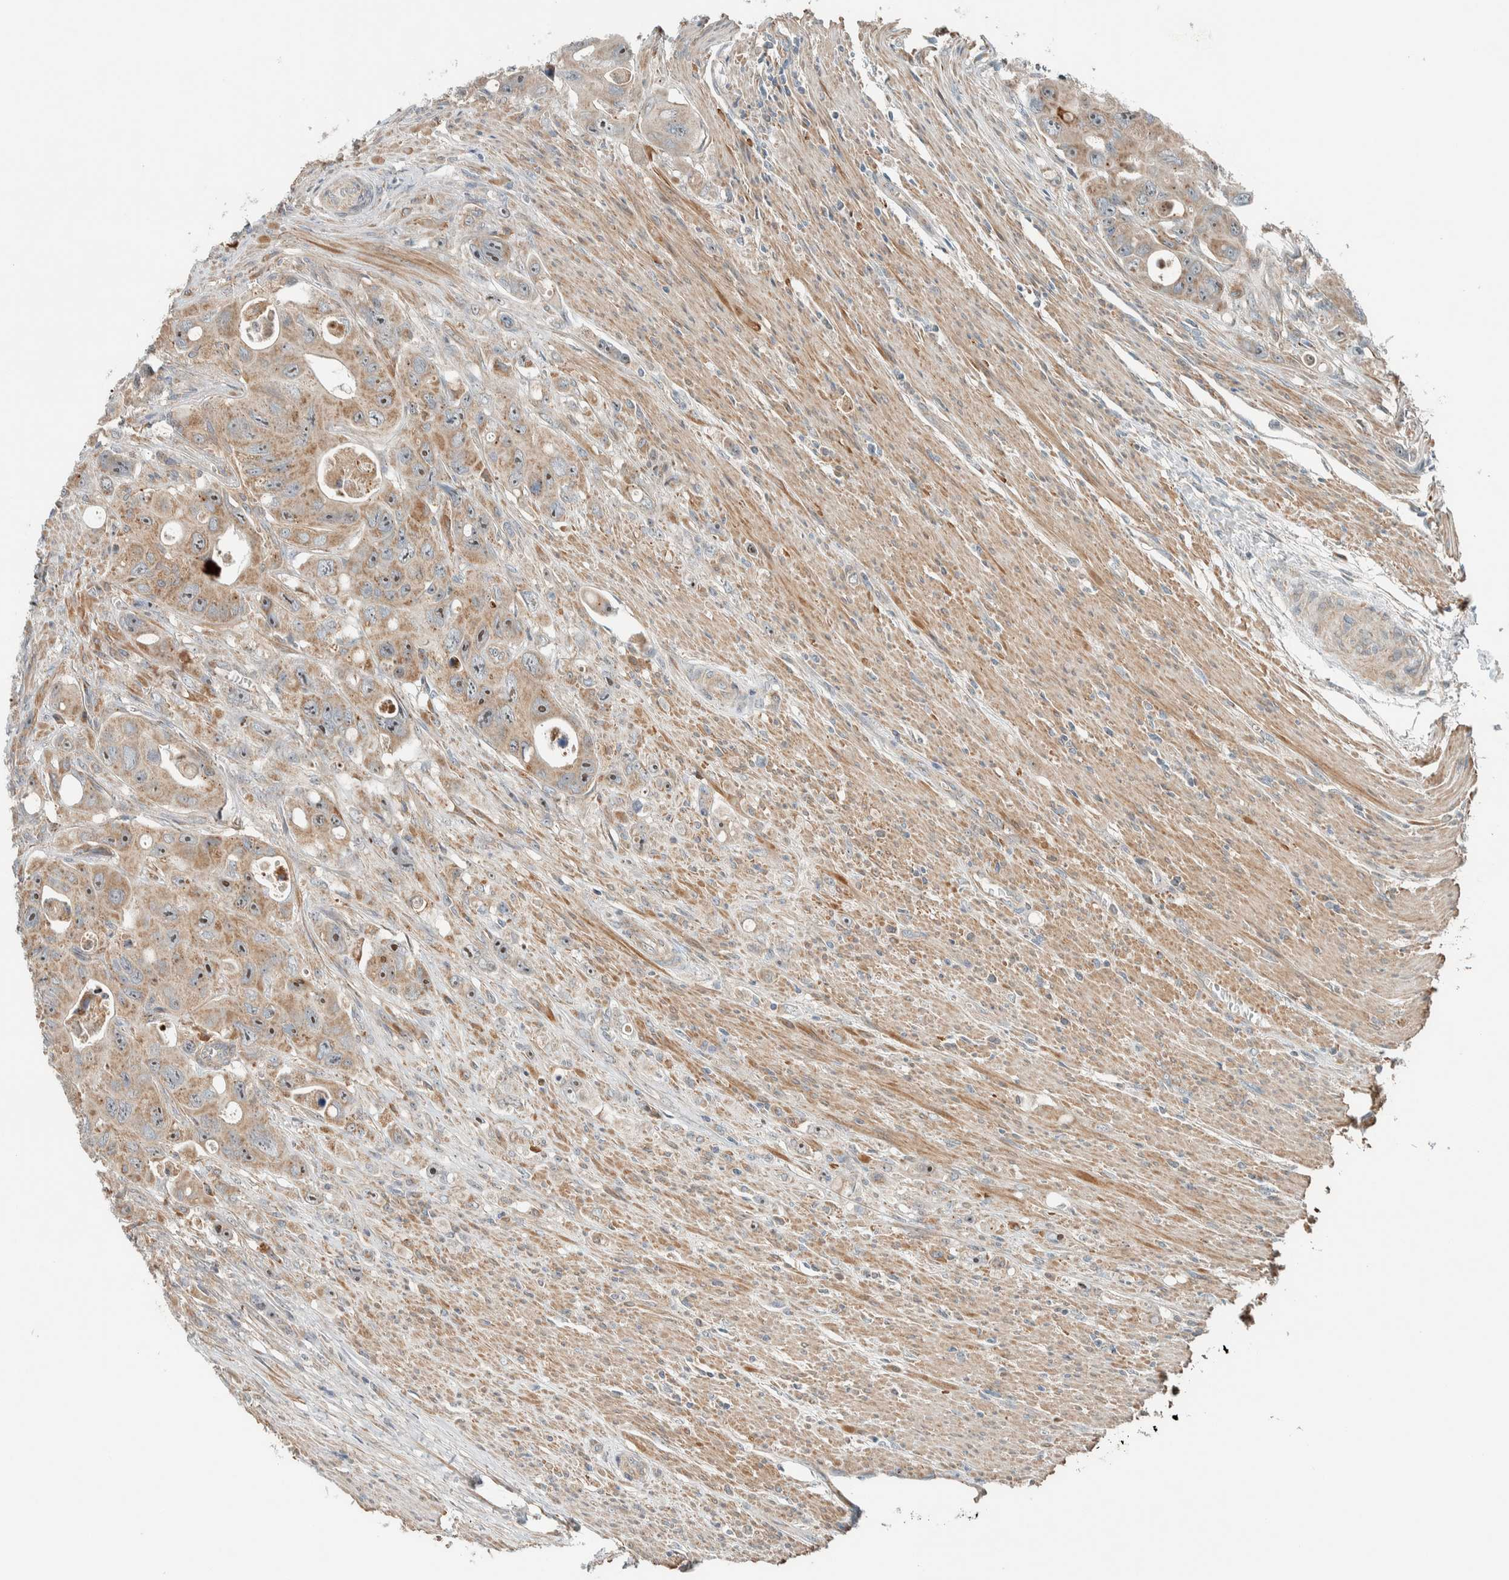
{"staining": {"intensity": "moderate", "quantity": ">75%", "location": "cytoplasmic/membranous,nuclear"}, "tissue": "colorectal cancer", "cell_type": "Tumor cells", "image_type": "cancer", "snomed": [{"axis": "morphology", "description": "Adenocarcinoma, NOS"}, {"axis": "topography", "description": "Colon"}], "caption": "Human colorectal cancer (adenocarcinoma) stained with a protein marker shows moderate staining in tumor cells.", "gene": "SLFN12L", "patient": {"sex": "female", "age": 46}}